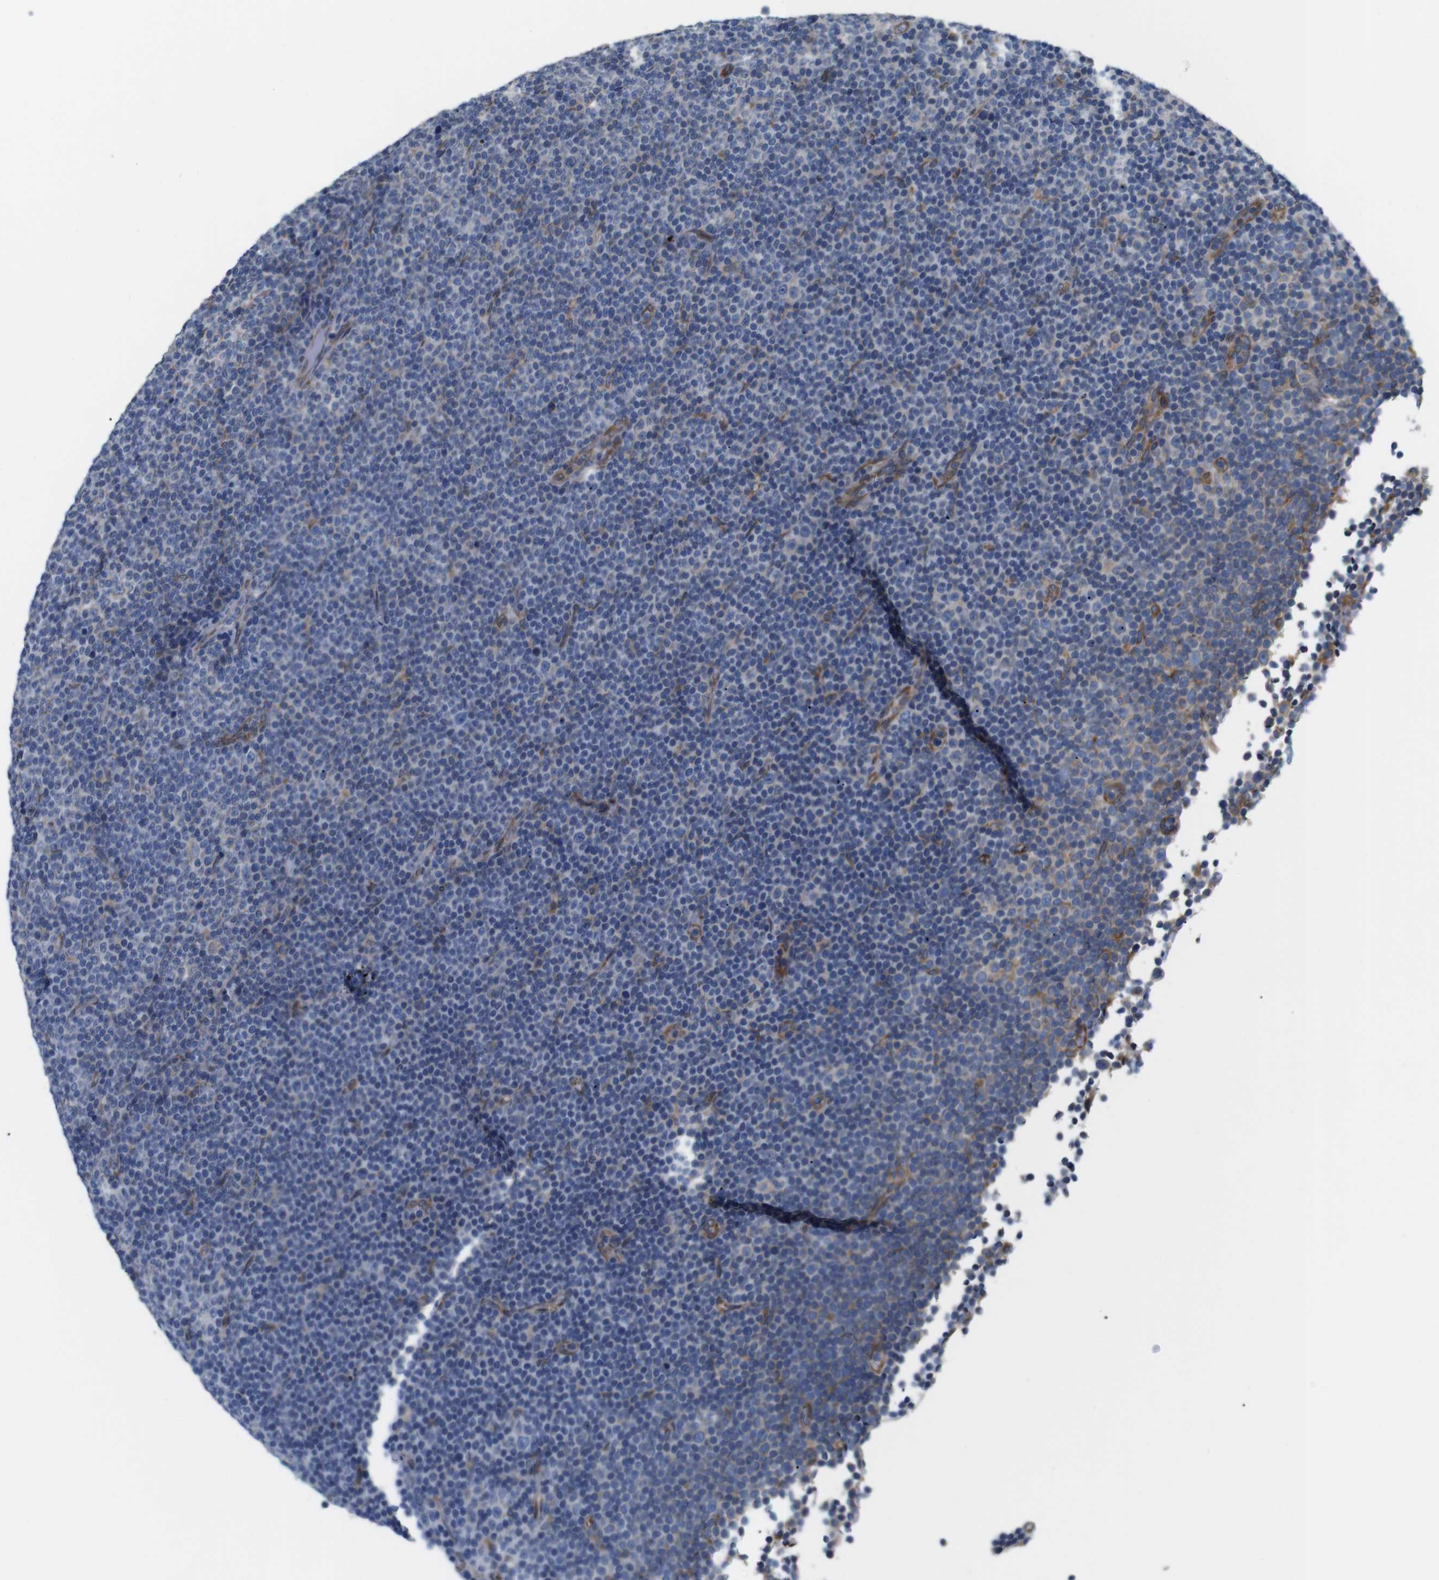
{"staining": {"intensity": "moderate", "quantity": "<25%", "location": "cytoplasmic/membranous"}, "tissue": "lymphoma", "cell_type": "Tumor cells", "image_type": "cancer", "snomed": [{"axis": "morphology", "description": "Malignant lymphoma, non-Hodgkin's type, Low grade"}, {"axis": "topography", "description": "Lymph node"}], "caption": "DAB immunohistochemical staining of lymphoma displays moderate cytoplasmic/membranous protein expression in about <25% of tumor cells.", "gene": "HACD3", "patient": {"sex": "female", "age": 67}}